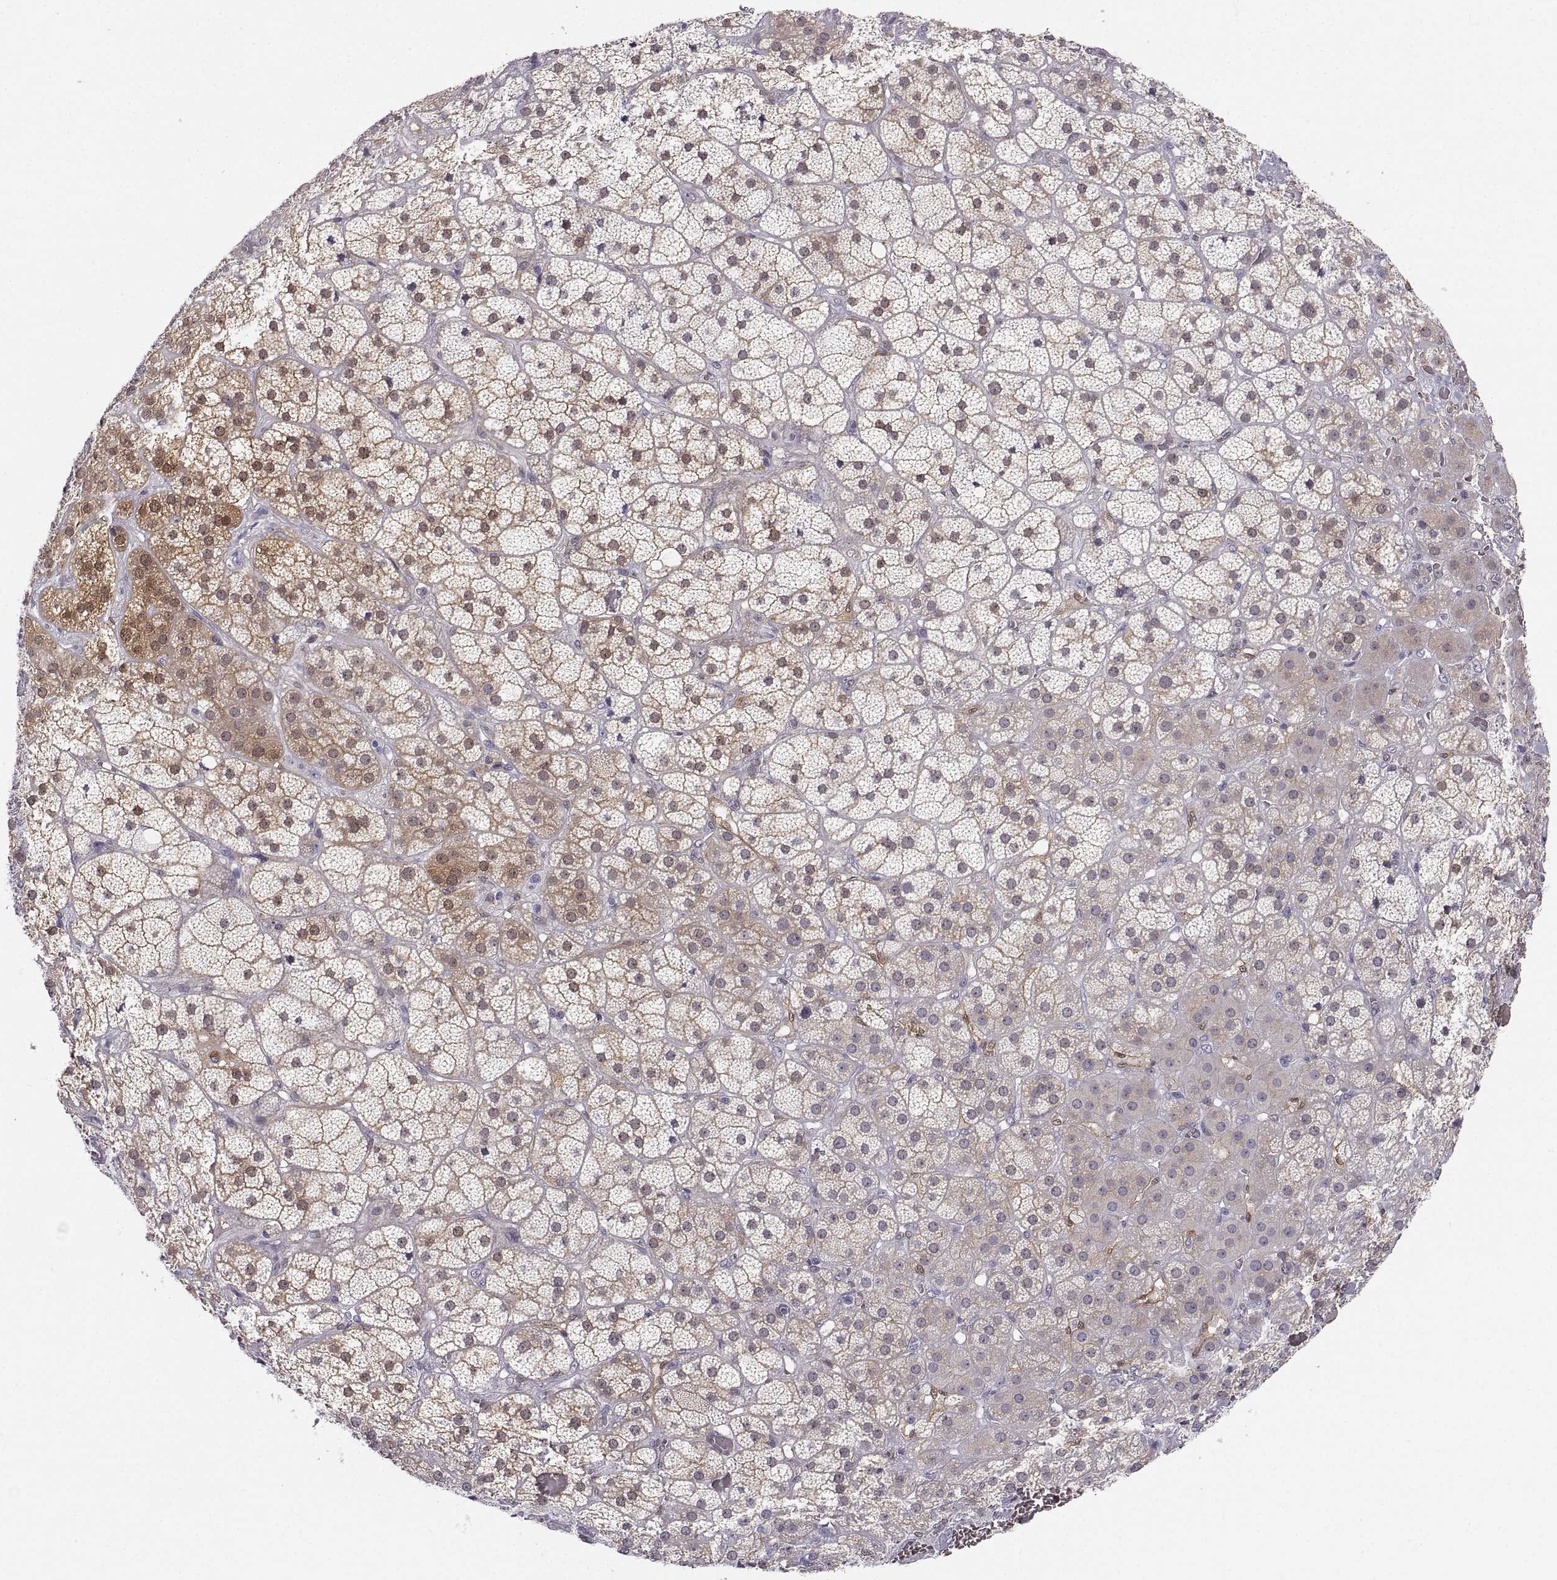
{"staining": {"intensity": "moderate", "quantity": "25%-75%", "location": "cytoplasmic/membranous,nuclear"}, "tissue": "adrenal gland", "cell_type": "Glandular cells", "image_type": "normal", "snomed": [{"axis": "morphology", "description": "Normal tissue, NOS"}, {"axis": "topography", "description": "Adrenal gland"}], "caption": "Protein staining by immunohistochemistry (IHC) shows moderate cytoplasmic/membranous,nuclear positivity in about 25%-75% of glandular cells in normal adrenal gland.", "gene": "PGM5", "patient": {"sex": "male", "age": 57}}